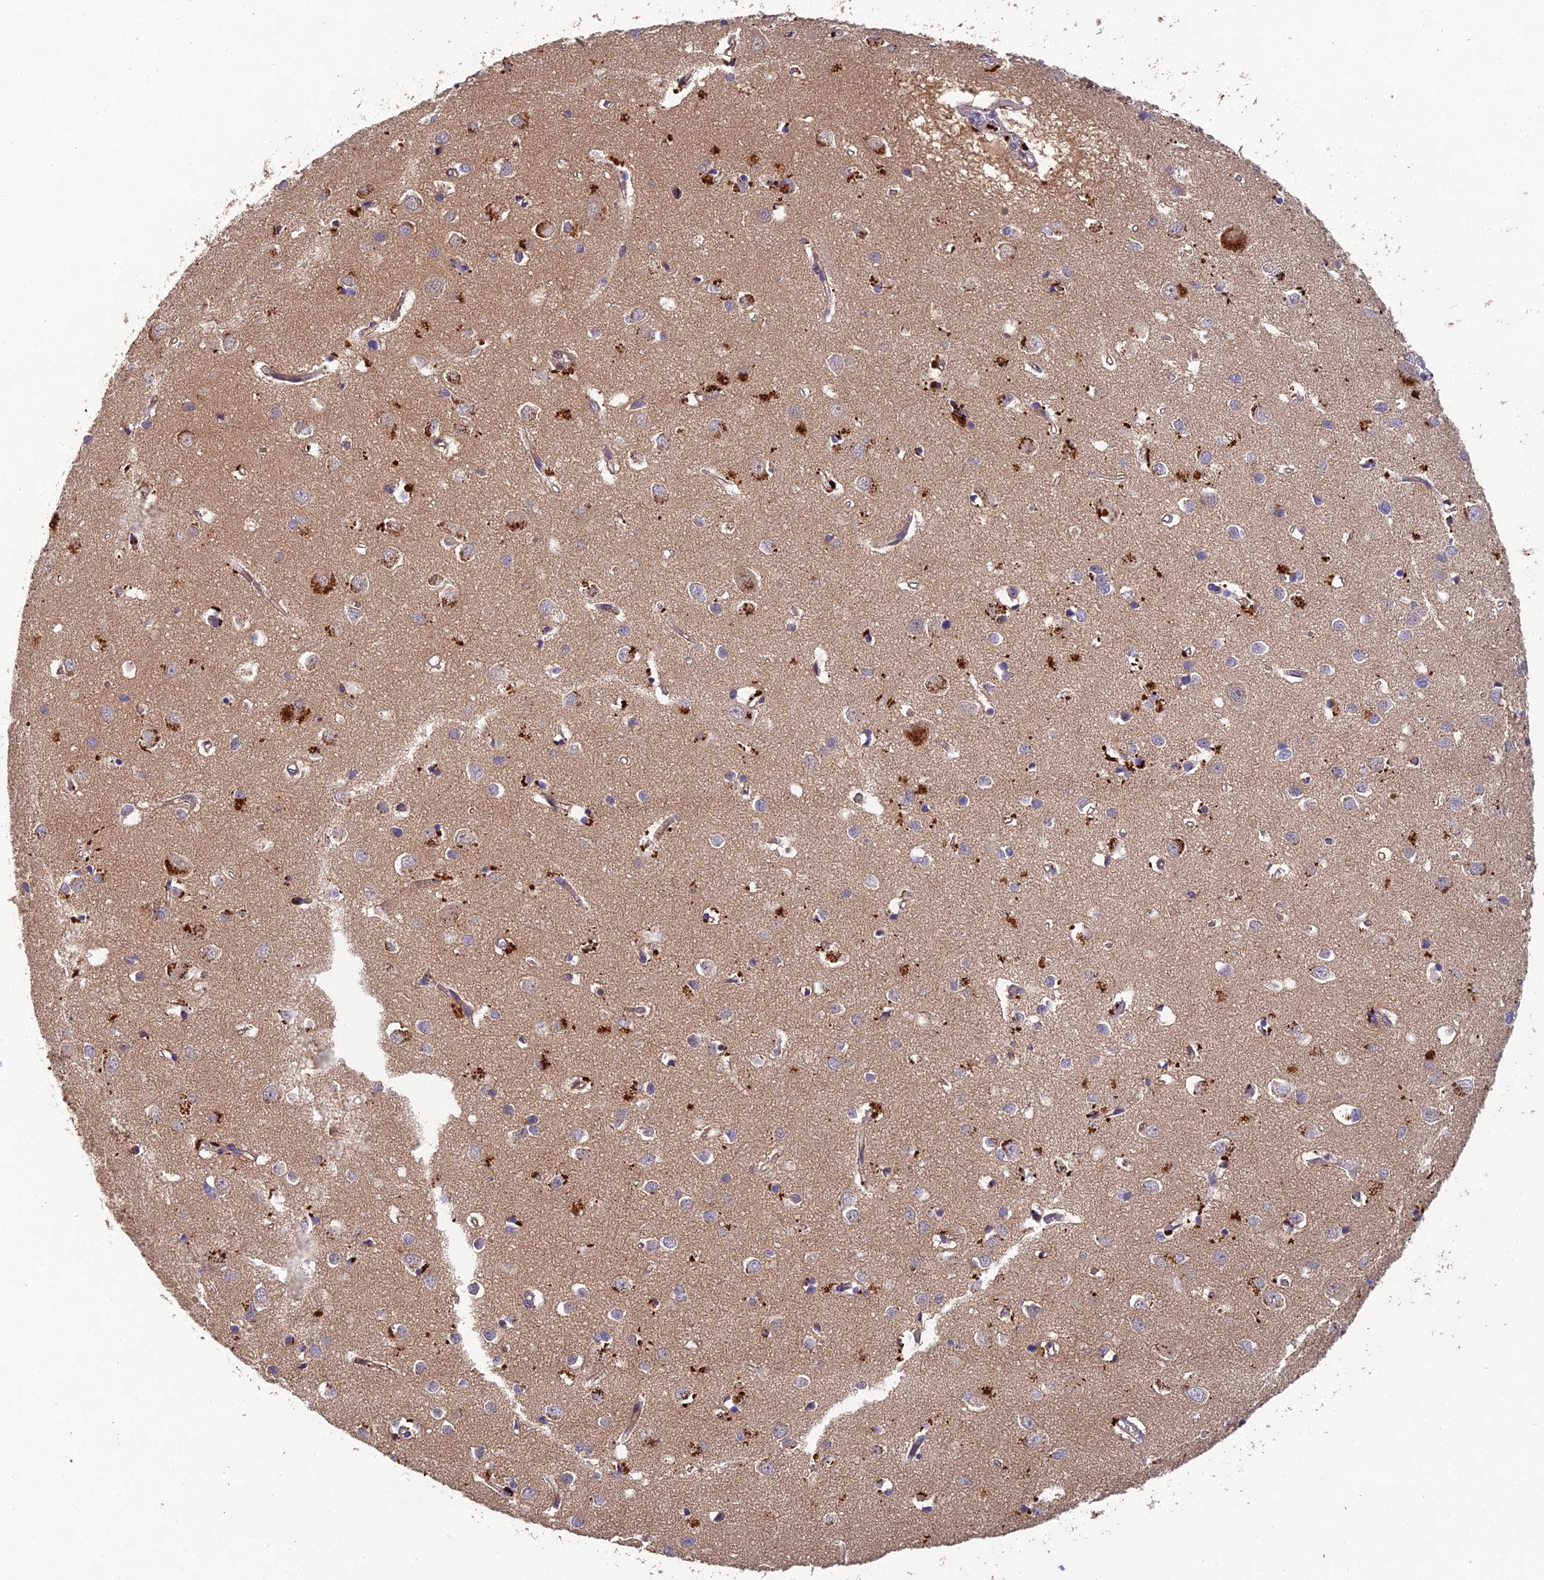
{"staining": {"intensity": "weak", "quantity": "25%-75%", "location": "cytoplasmic/membranous"}, "tissue": "cerebral cortex", "cell_type": "Endothelial cells", "image_type": "normal", "snomed": [{"axis": "morphology", "description": "Normal tissue, NOS"}, {"axis": "topography", "description": "Cerebral cortex"}], "caption": "A brown stain highlights weak cytoplasmic/membranous staining of a protein in endothelial cells of benign cerebral cortex.", "gene": "NSMCE1", "patient": {"sex": "female", "age": 64}}